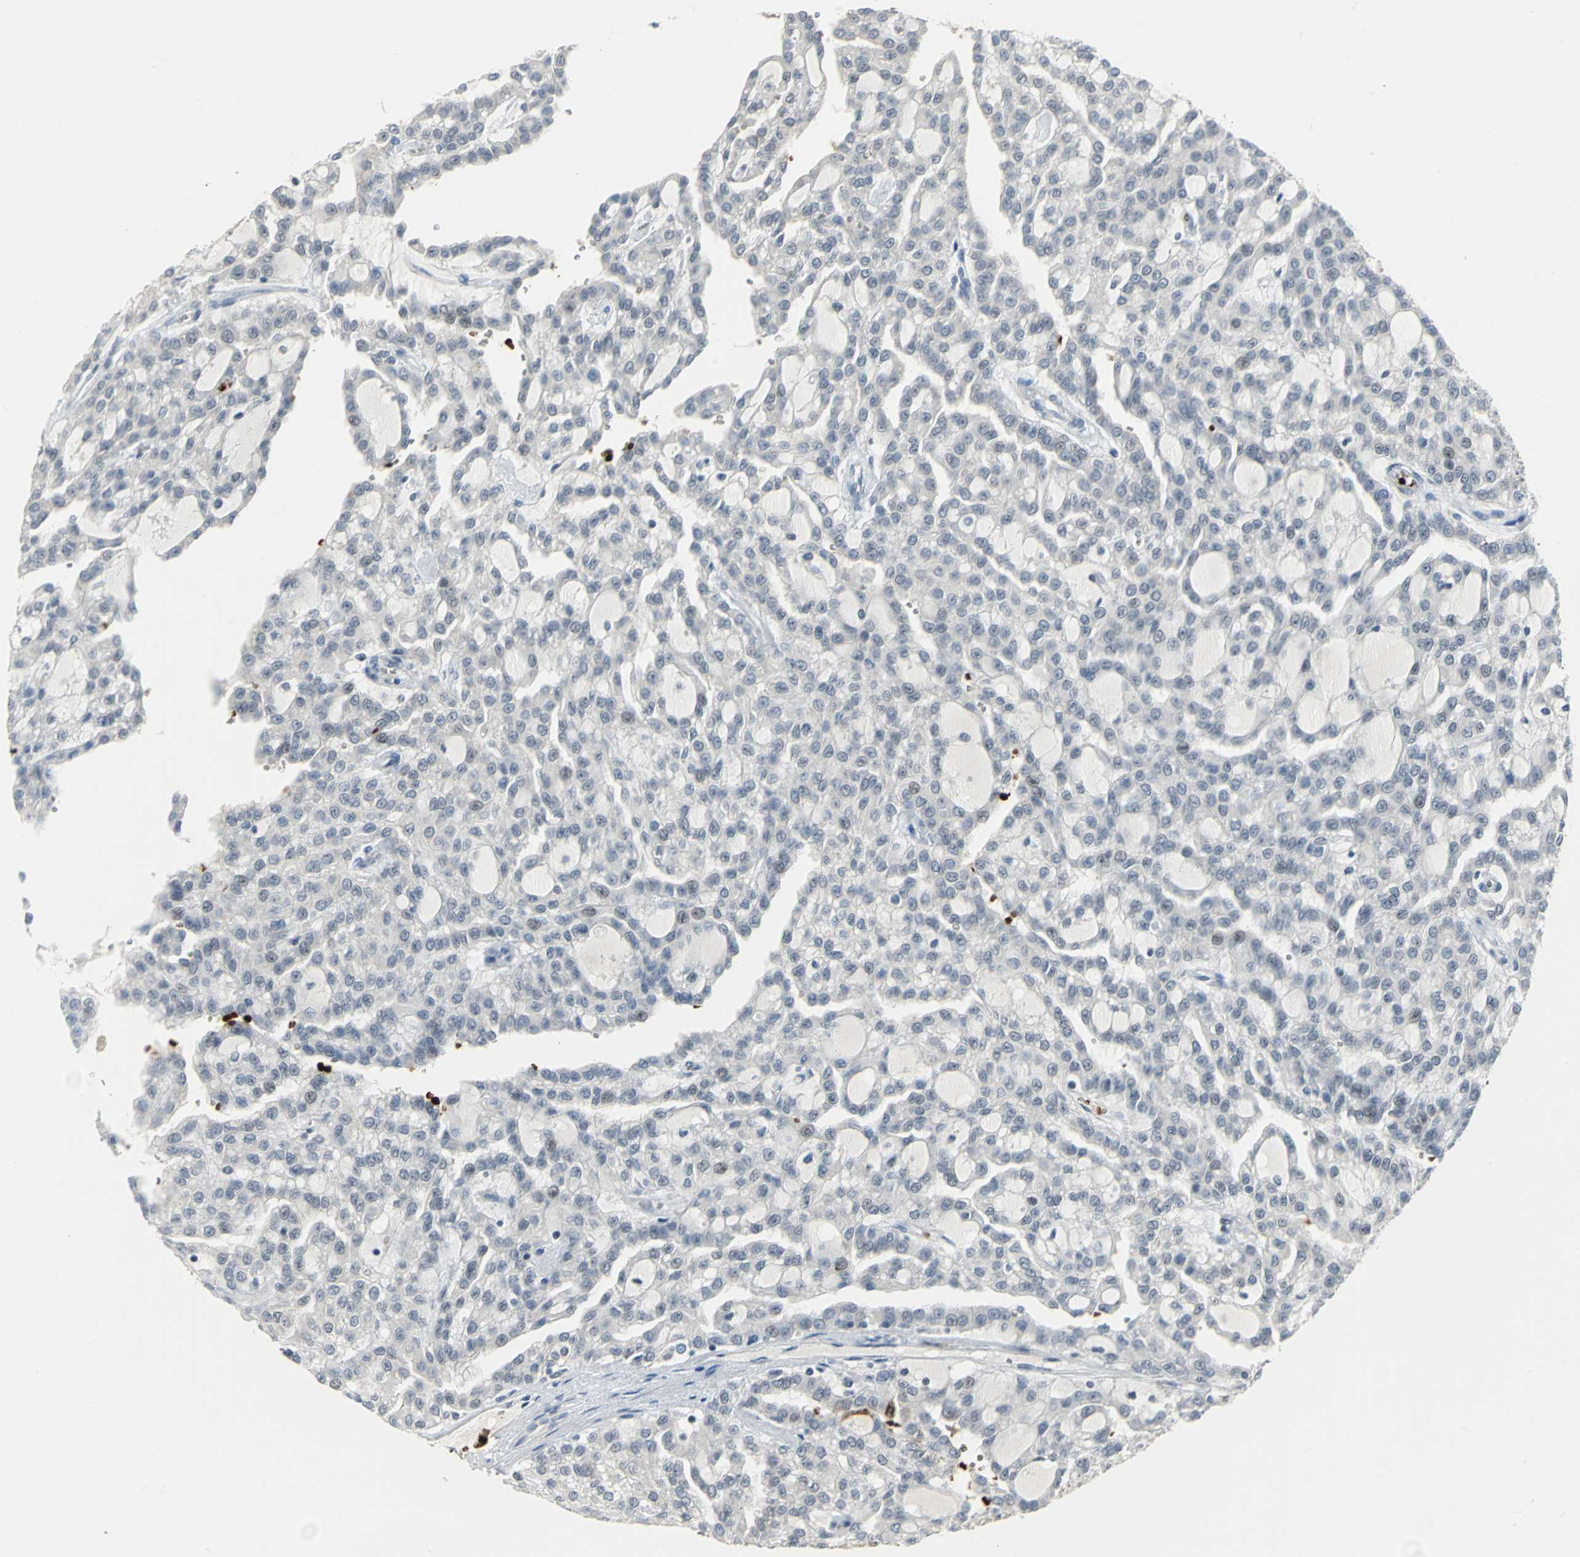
{"staining": {"intensity": "weak", "quantity": "25%-75%", "location": "nuclear"}, "tissue": "renal cancer", "cell_type": "Tumor cells", "image_type": "cancer", "snomed": [{"axis": "morphology", "description": "Adenocarcinoma, NOS"}, {"axis": "topography", "description": "Kidney"}], "caption": "A brown stain shows weak nuclear expression of a protein in renal cancer (adenocarcinoma) tumor cells.", "gene": "GLI3", "patient": {"sex": "male", "age": 63}}